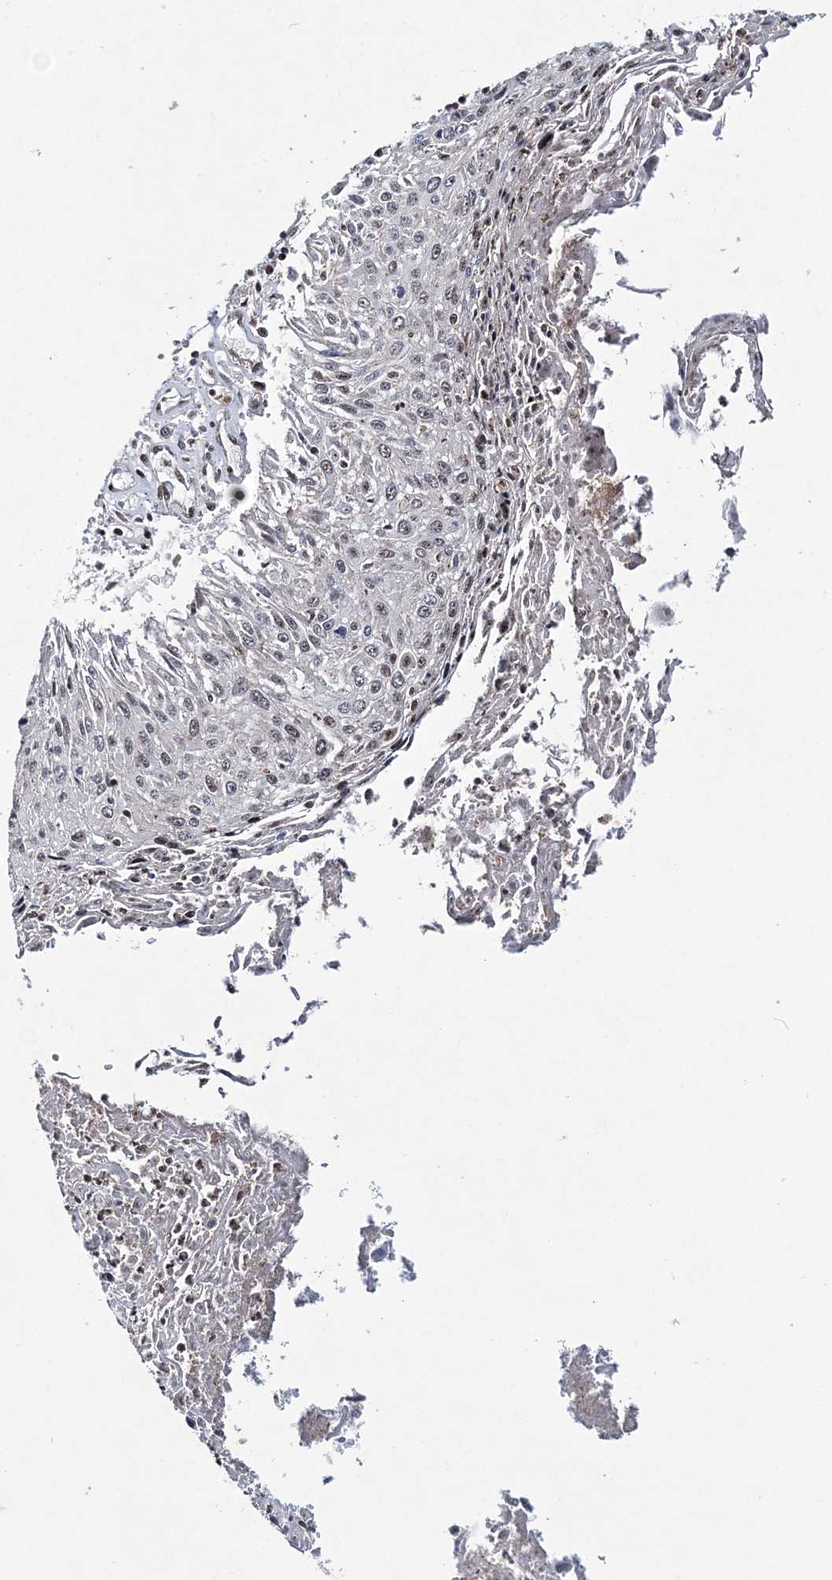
{"staining": {"intensity": "weak", "quantity": "<25%", "location": "nuclear"}, "tissue": "cervical cancer", "cell_type": "Tumor cells", "image_type": "cancer", "snomed": [{"axis": "morphology", "description": "Squamous cell carcinoma, NOS"}, {"axis": "topography", "description": "Cervix"}], "caption": "There is no significant staining in tumor cells of cervical squamous cell carcinoma. Nuclei are stained in blue.", "gene": "TATDN2", "patient": {"sex": "female", "age": 51}}